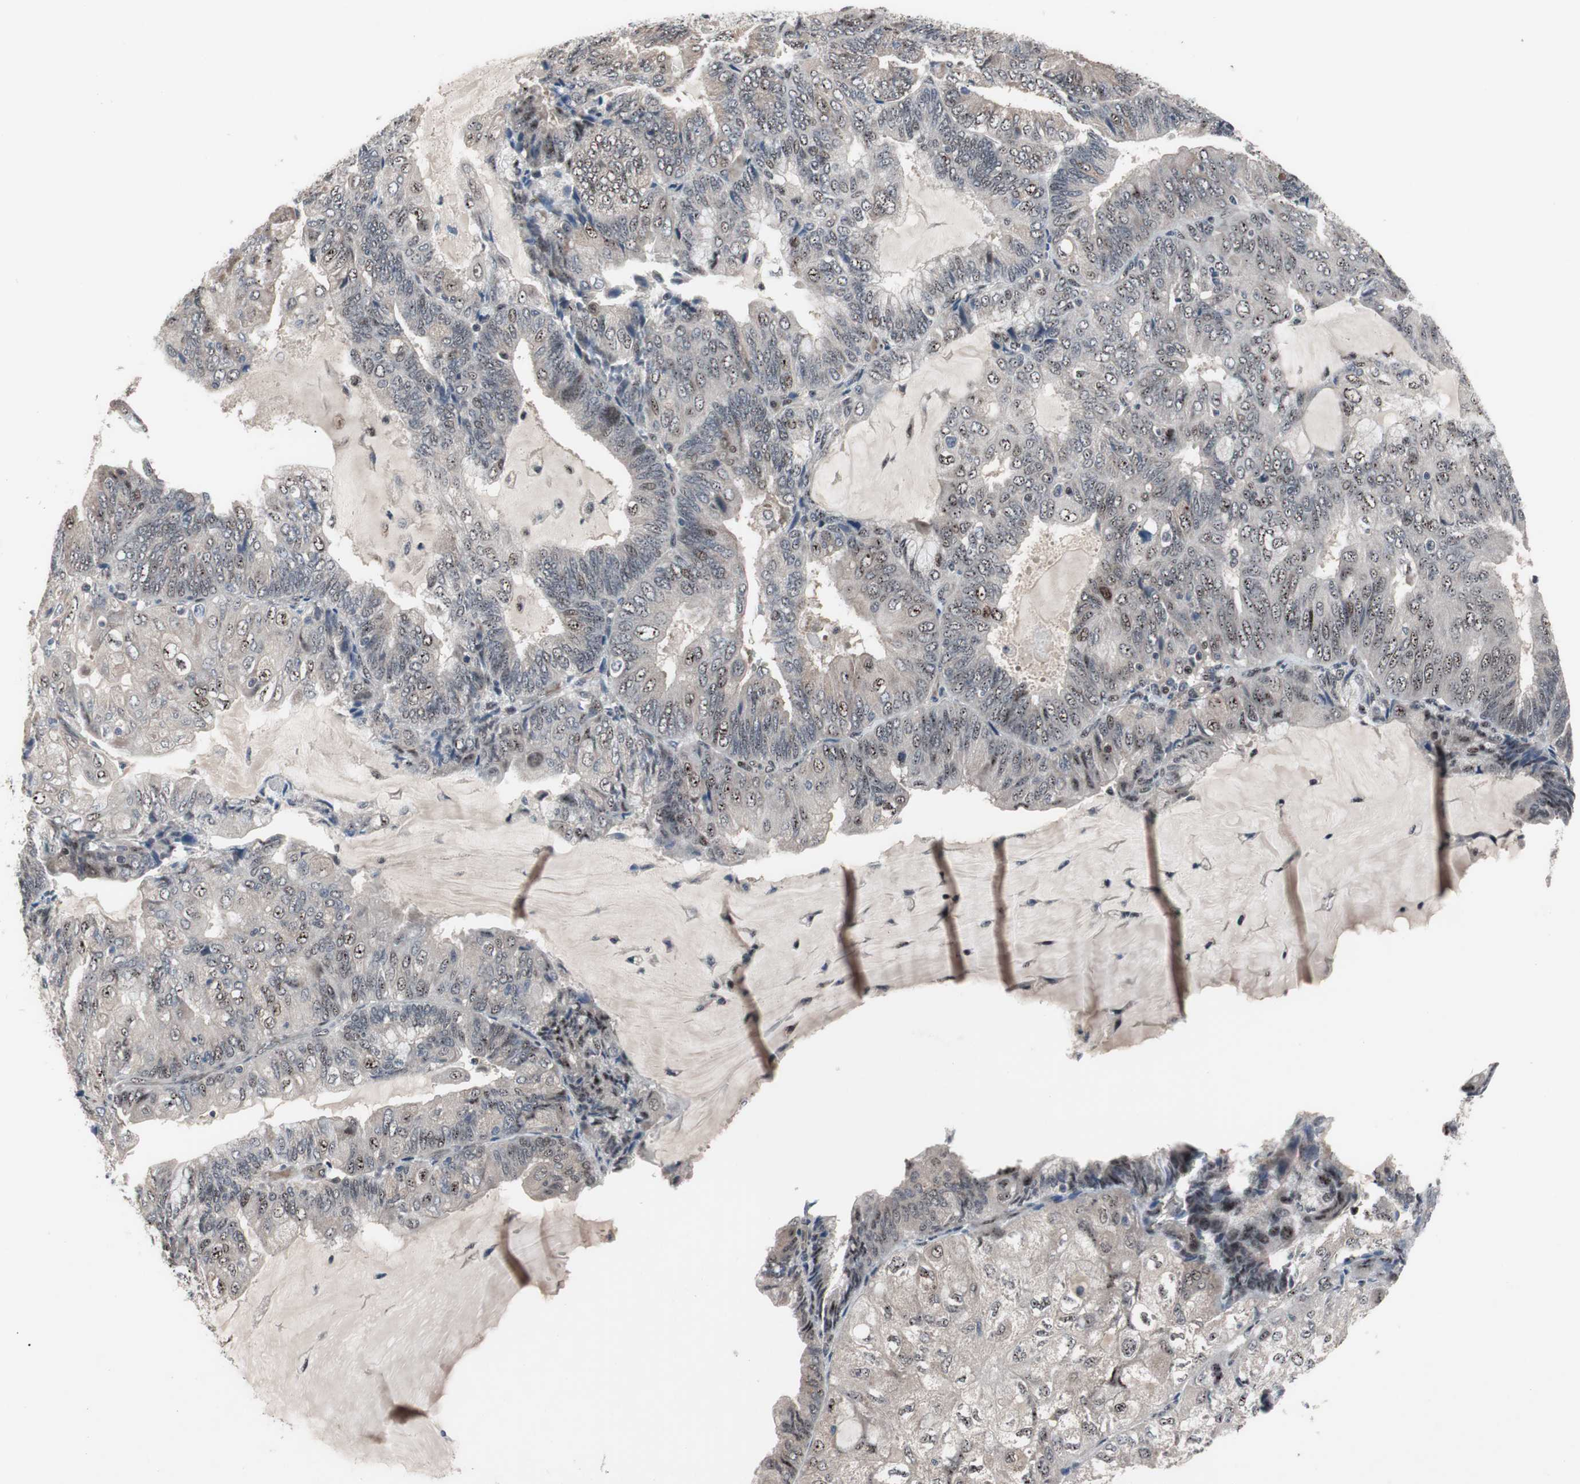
{"staining": {"intensity": "weak", "quantity": "<25%", "location": "nuclear"}, "tissue": "endometrial cancer", "cell_type": "Tumor cells", "image_type": "cancer", "snomed": [{"axis": "morphology", "description": "Adenocarcinoma, NOS"}, {"axis": "topography", "description": "Endometrium"}], "caption": "An immunohistochemistry histopathology image of adenocarcinoma (endometrial) is shown. There is no staining in tumor cells of adenocarcinoma (endometrial).", "gene": "SOX7", "patient": {"sex": "female", "age": 81}}